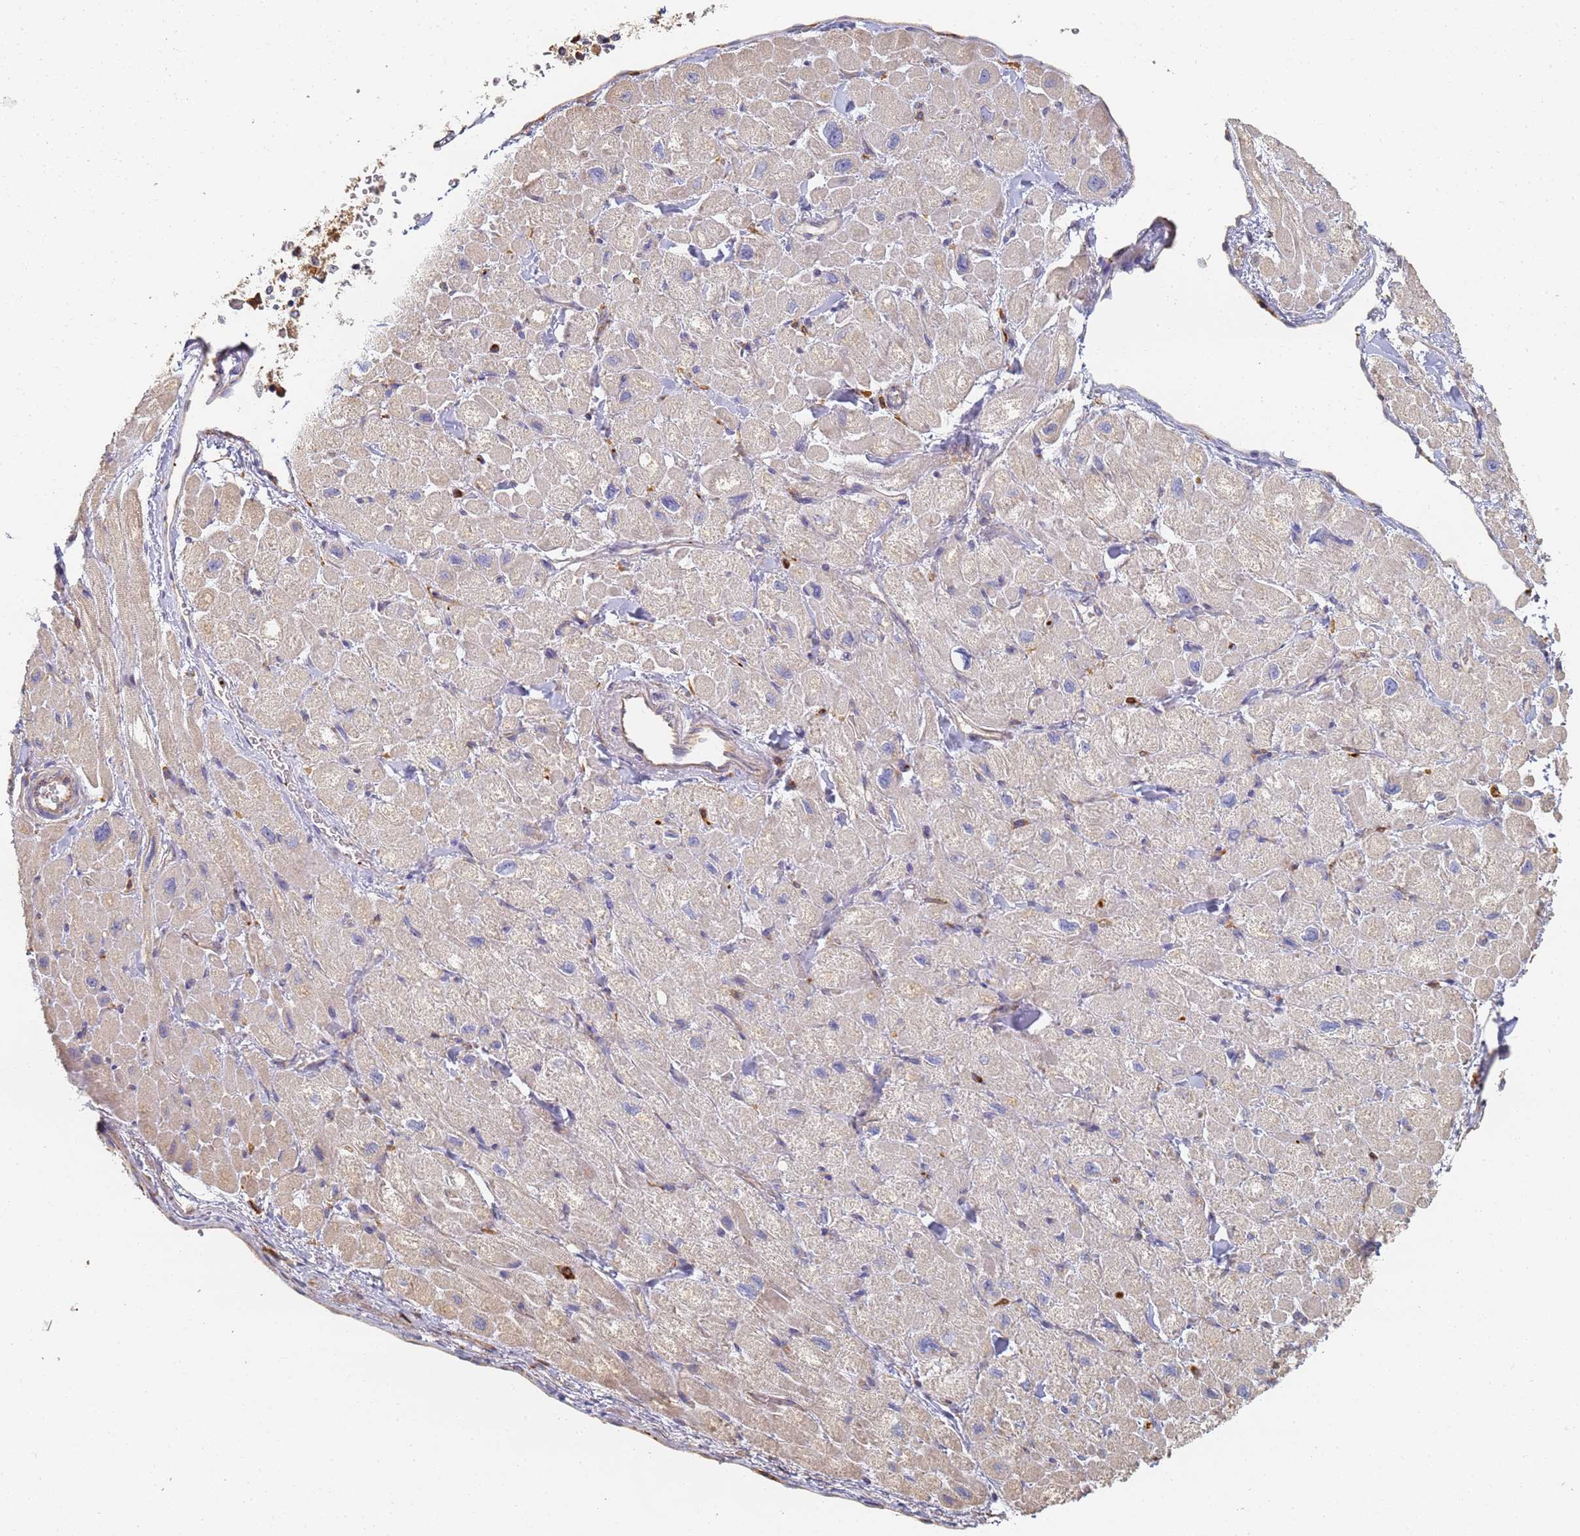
{"staining": {"intensity": "weak", "quantity": "<25%", "location": "cytoplasmic/membranous"}, "tissue": "heart muscle", "cell_type": "Cardiomyocytes", "image_type": "normal", "snomed": [{"axis": "morphology", "description": "Normal tissue, NOS"}, {"axis": "topography", "description": "Heart"}], "caption": "Immunohistochemistry (IHC) image of normal heart muscle: human heart muscle stained with DAB (3,3'-diaminobenzidine) shows no significant protein expression in cardiomyocytes.", "gene": "BIN2", "patient": {"sex": "male", "age": 65}}